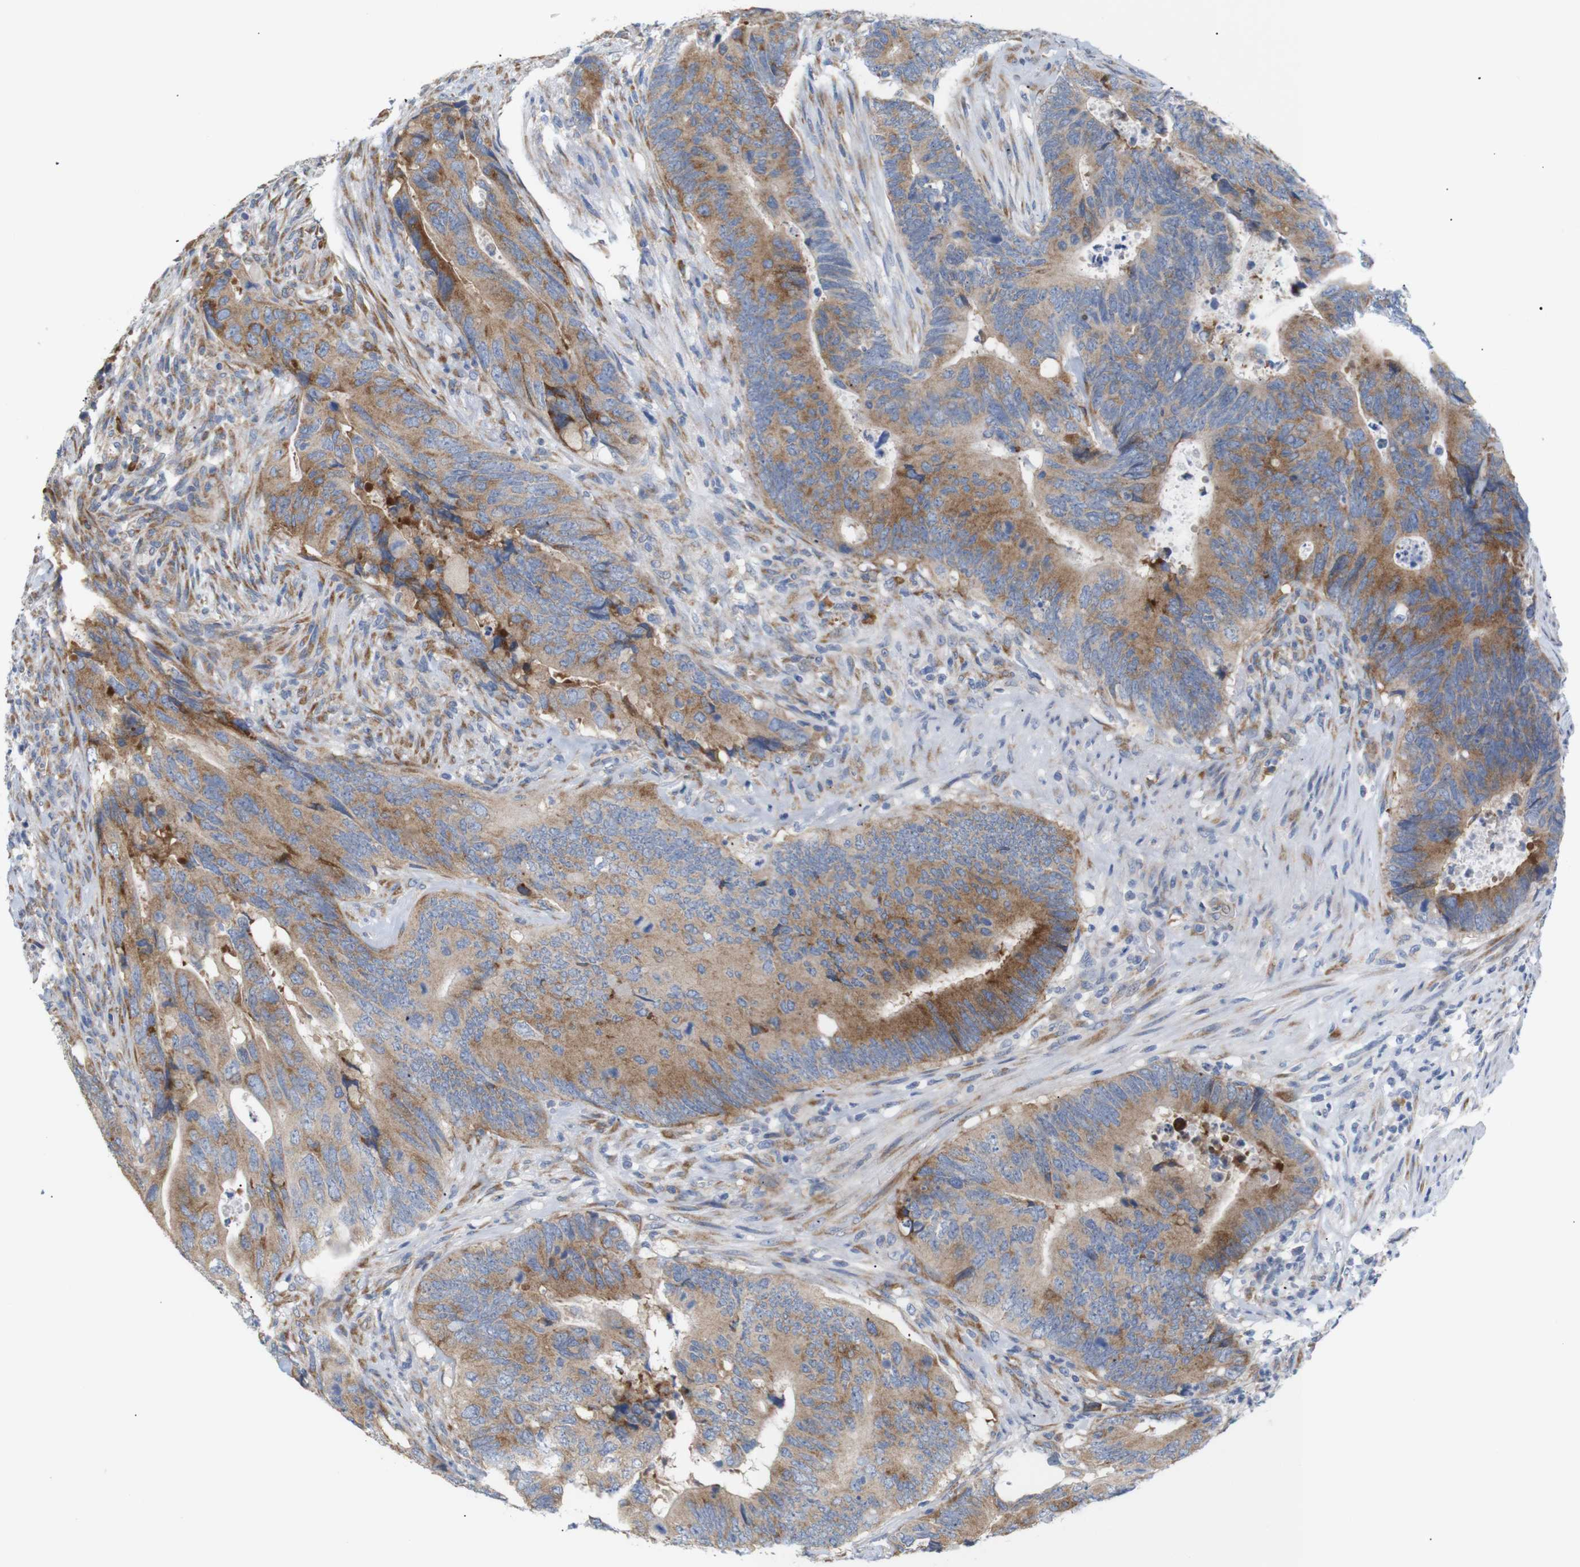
{"staining": {"intensity": "moderate", "quantity": ">75%", "location": "cytoplasmic/membranous"}, "tissue": "colorectal cancer", "cell_type": "Tumor cells", "image_type": "cancer", "snomed": [{"axis": "morphology", "description": "Normal tissue, NOS"}, {"axis": "morphology", "description": "Adenocarcinoma, NOS"}, {"axis": "topography", "description": "Colon"}], "caption": "A medium amount of moderate cytoplasmic/membranous positivity is seen in approximately >75% of tumor cells in adenocarcinoma (colorectal) tissue.", "gene": "TRIM5", "patient": {"sex": "male", "age": 56}}